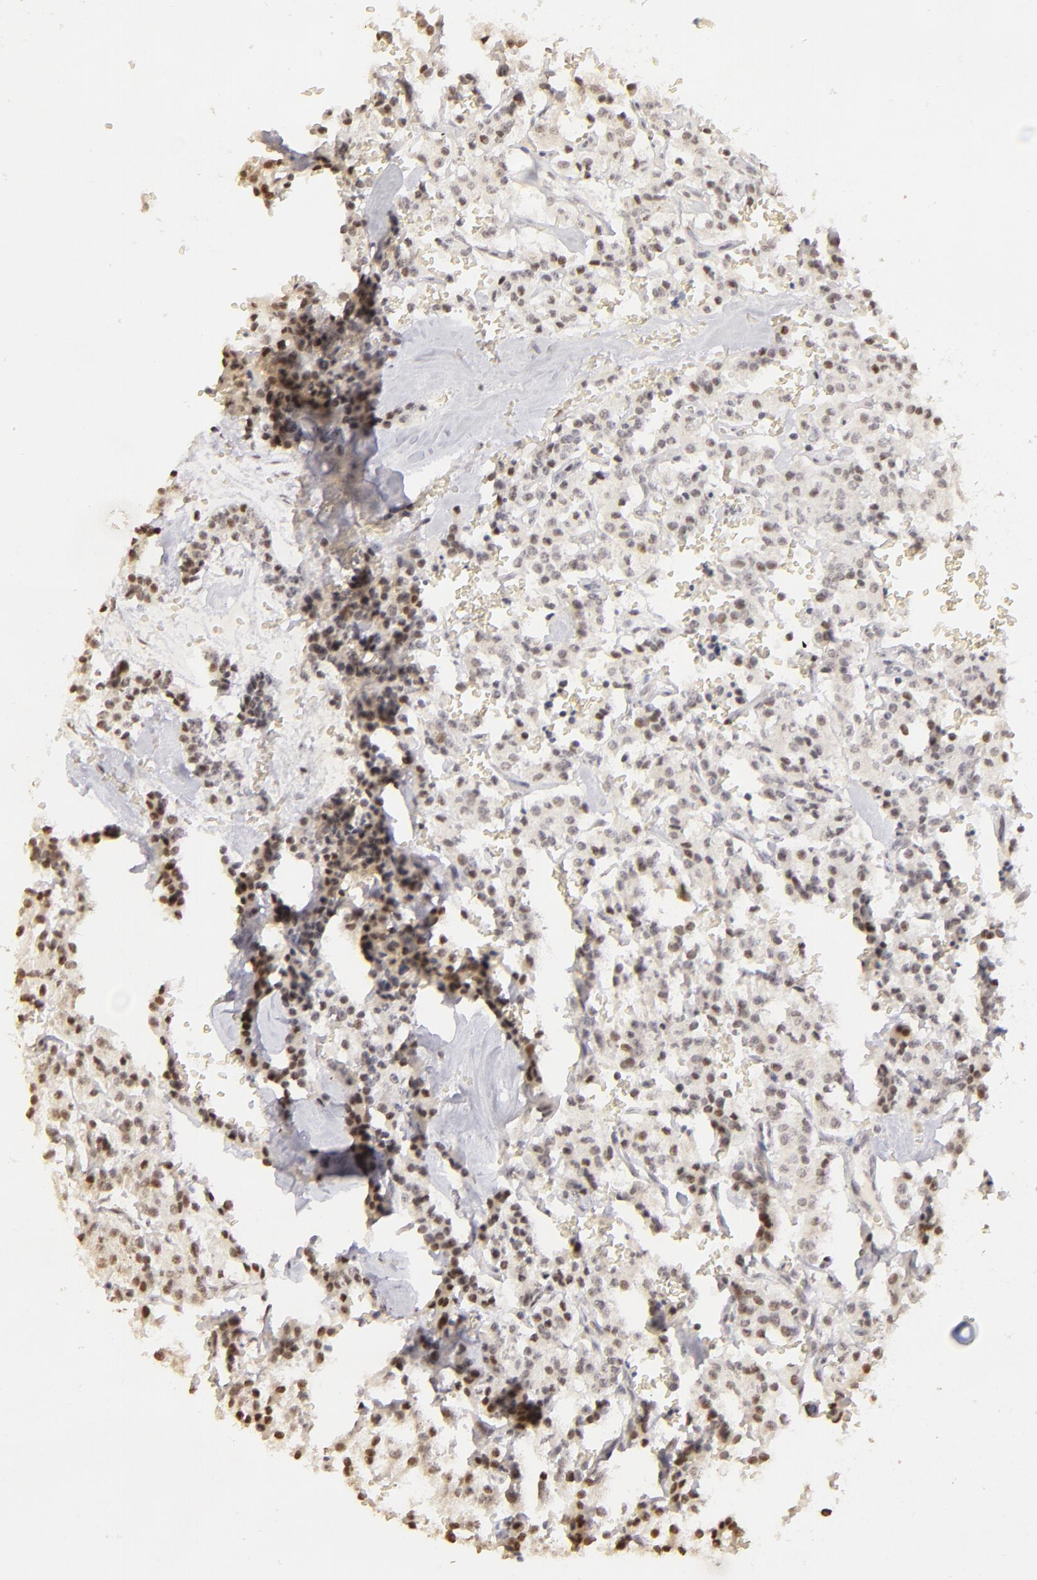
{"staining": {"intensity": "weak", "quantity": "<25%", "location": "nuclear"}, "tissue": "carcinoid", "cell_type": "Tumor cells", "image_type": "cancer", "snomed": [{"axis": "morphology", "description": "Carcinoid, malignant, NOS"}, {"axis": "topography", "description": "Bronchus"}], "caption": "High power microscopy micrograph of an immunohistochemistry (IHC) histopathology image of carcinoid, revealing no significant expression in tumor cells.", "gene": "RARB", "patient": {"sex": "male", "age": 55}}